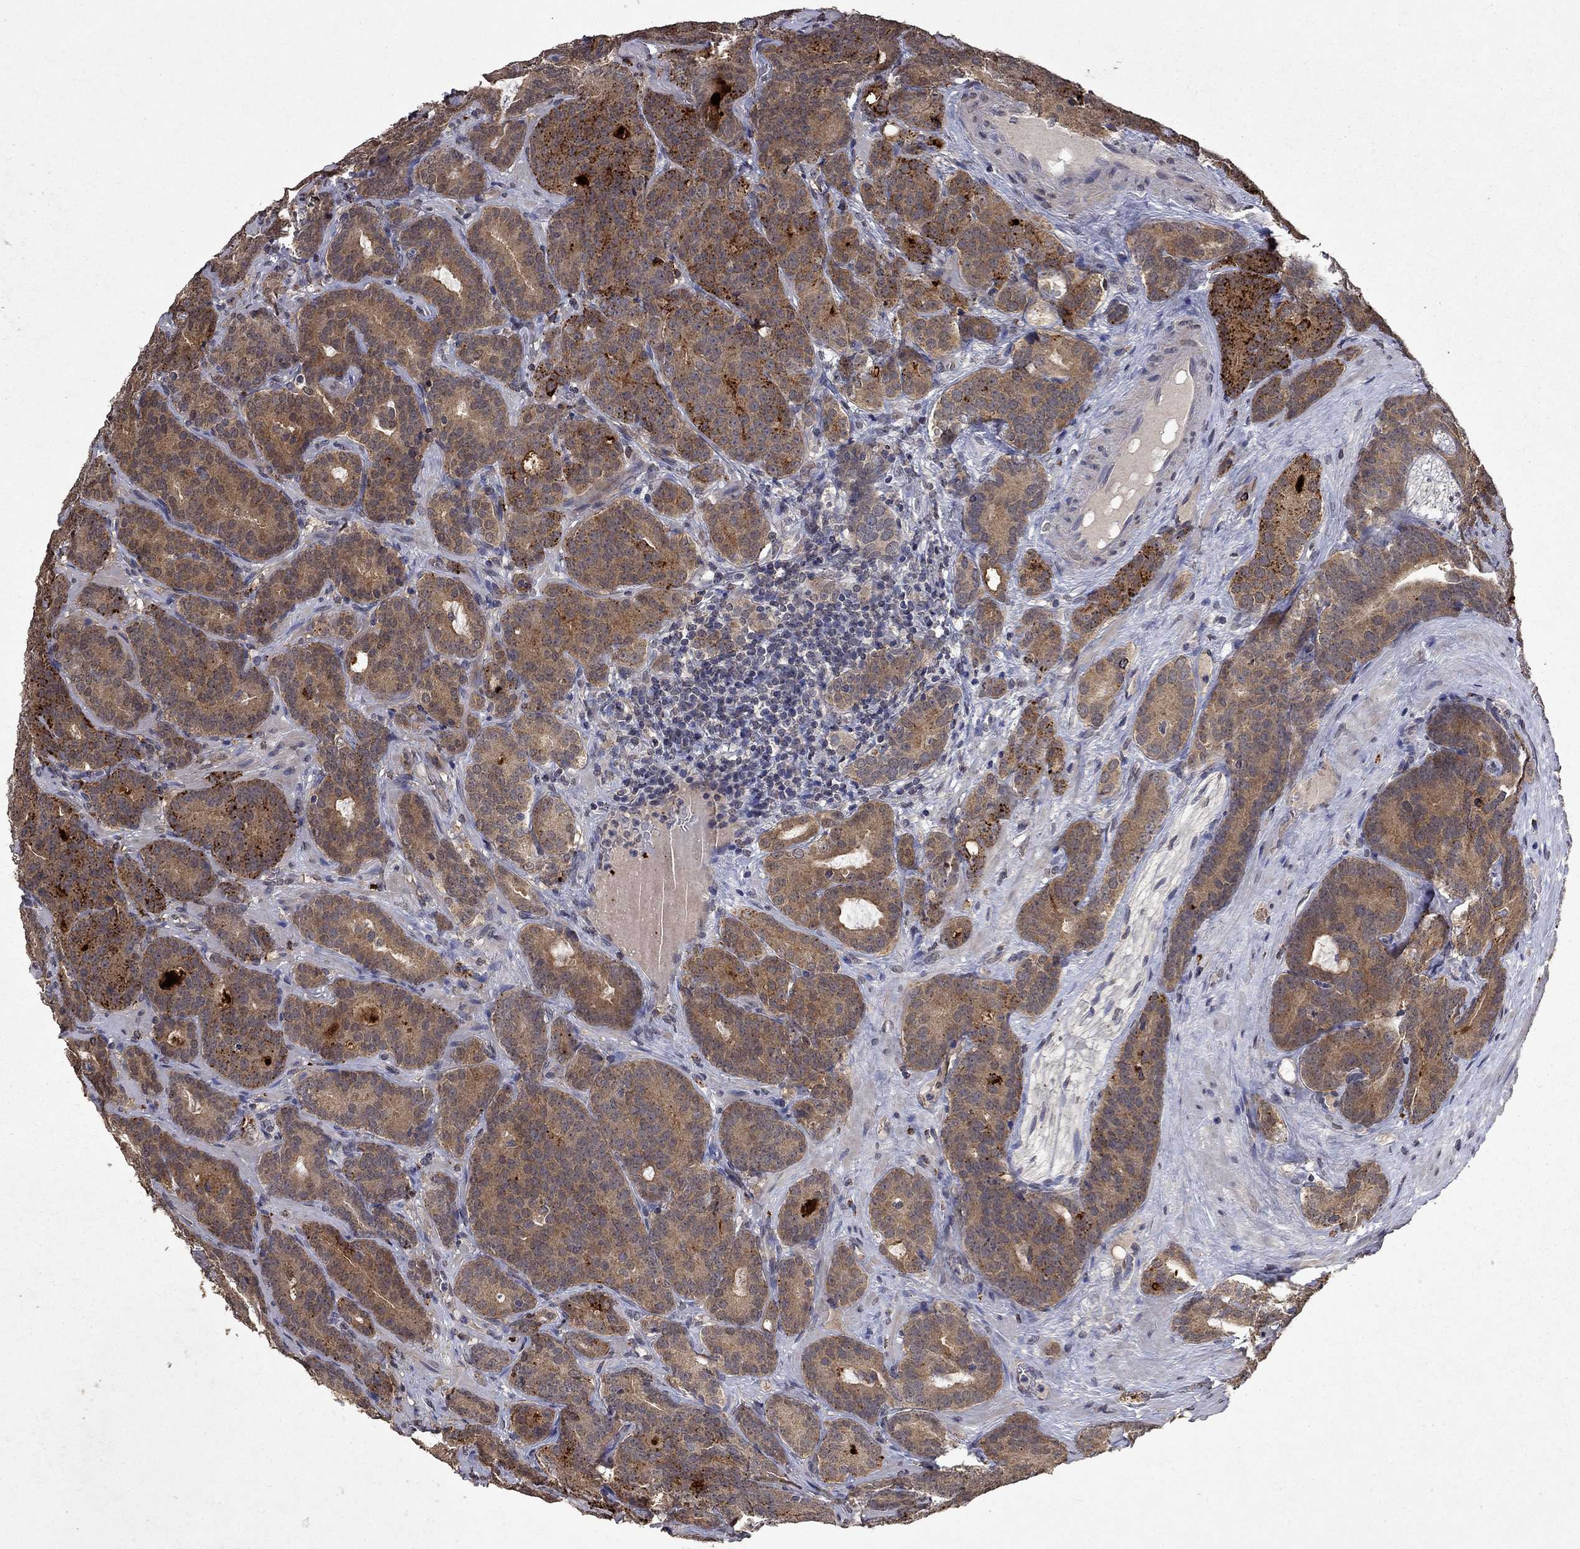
{"staining": {"intensity": "strong", "quantity": "<25%", "location": "cytoplasmic/membranous"}, "tissue": "prostate cancer", "cell_type": "Tumor cells", "image_type": "cancer", "snomed": [{"axis": "morphology", "description": "Adenocarcinoma, NOS"}, {"axis": "topography", "description": "Prostate"}], "caption": "DAB immunohistochemical staining of prostate cancer displays strong cytoplasmic/membranous protein staining in approximately <25% of tumor cells.", "gene": "TTC38", "patient": {"sex": "male", "age": 71}}